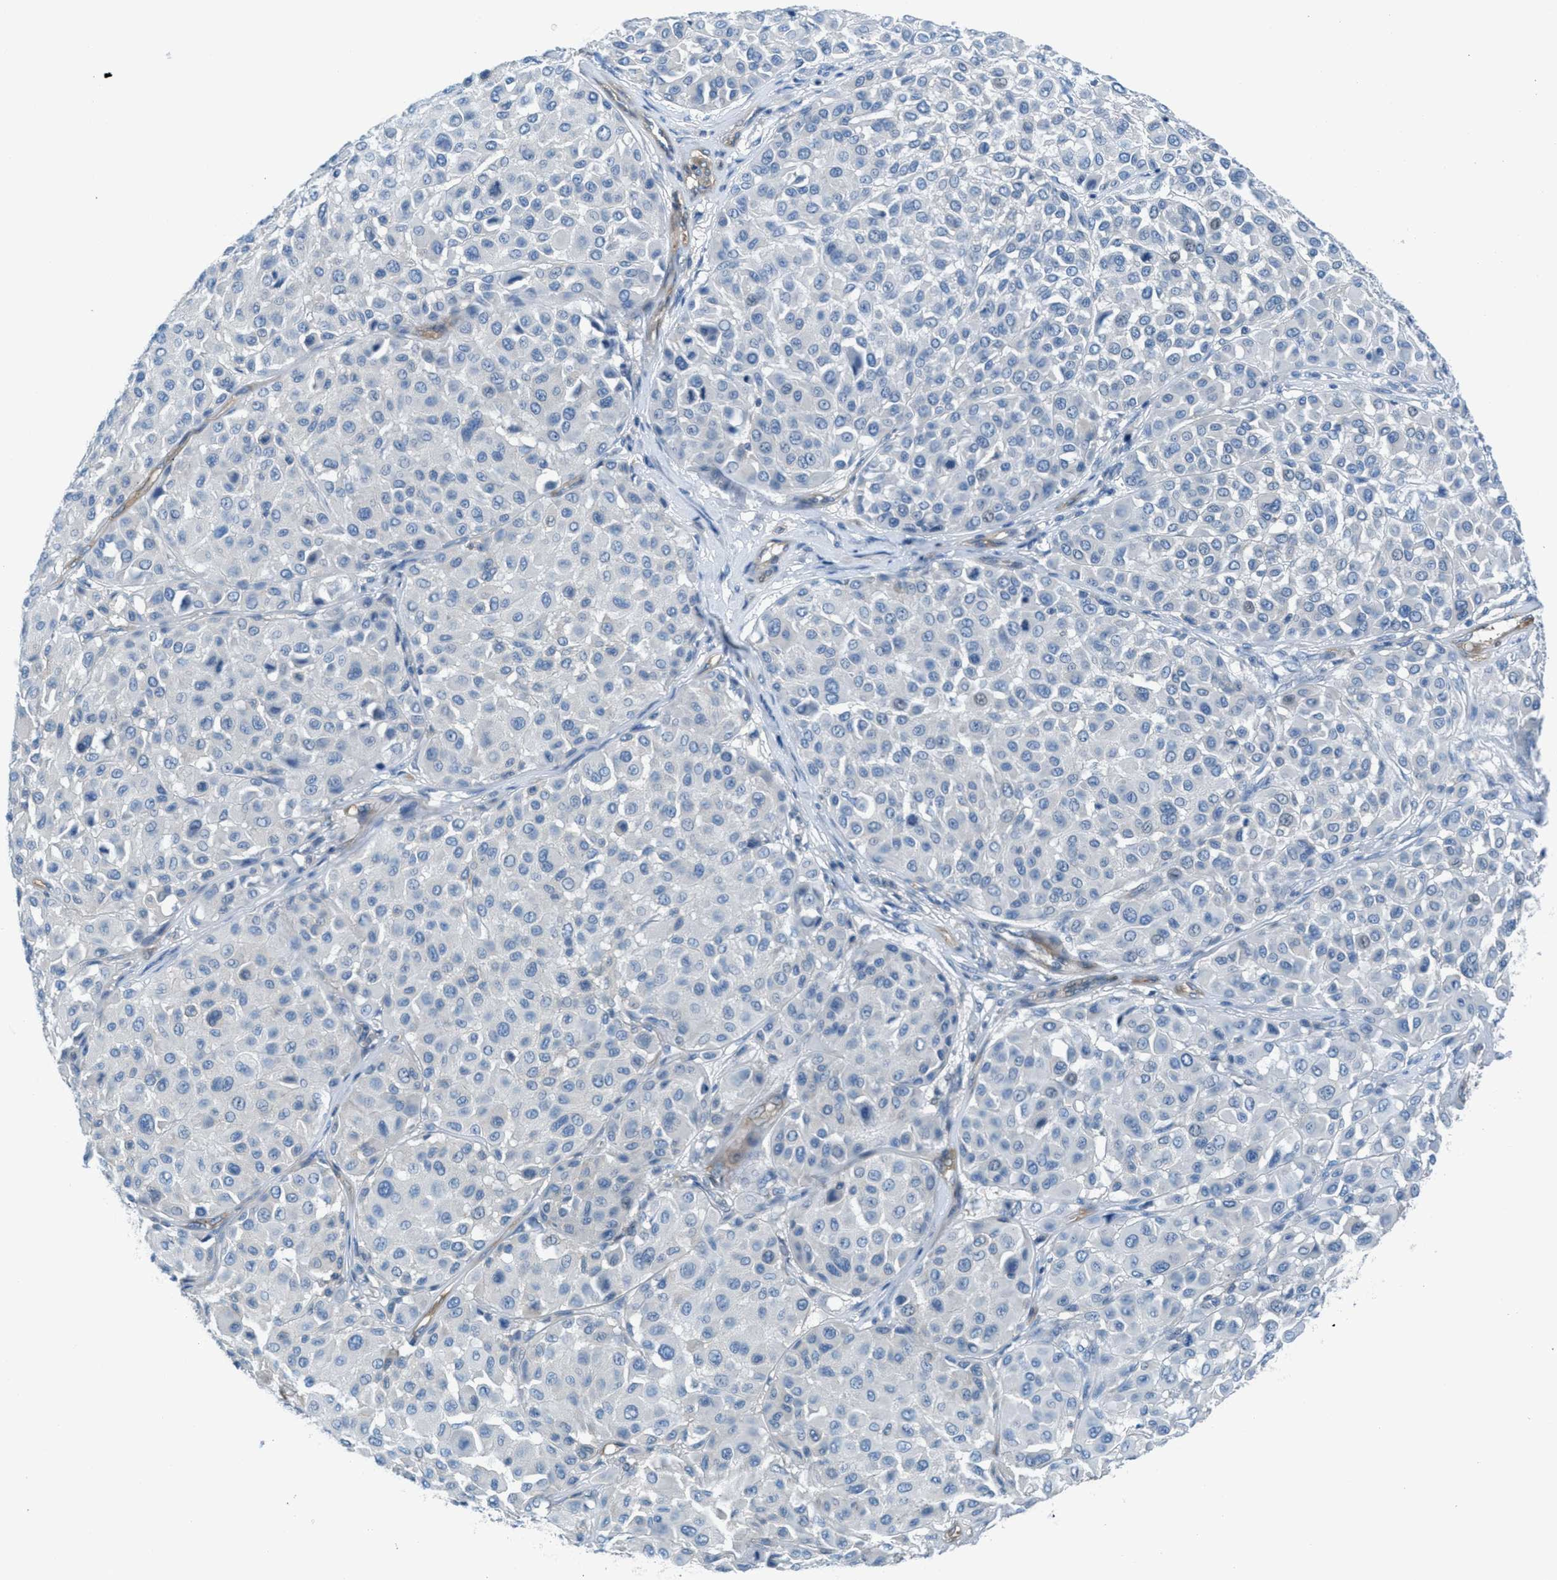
{"staining": {"intensity": "negative", "quantity": "none", "location": "none"}, "tissue": "melanoma", "cell_type": "Tumor cells", "image_type": "cancer", "snomed": [{"axis": "morphology", "description": "Malignant melanoma, Metastatic site"}, {"axis": "topography", "description": "Soft tissue"}], "caption": "Human malignant melanoma (metastatic site) stained for a protein using immunohistochemistry shows no positivity in tumor cells.", "gene": "MAPRE2", "patient": {"sex": "male", "age": 41}}